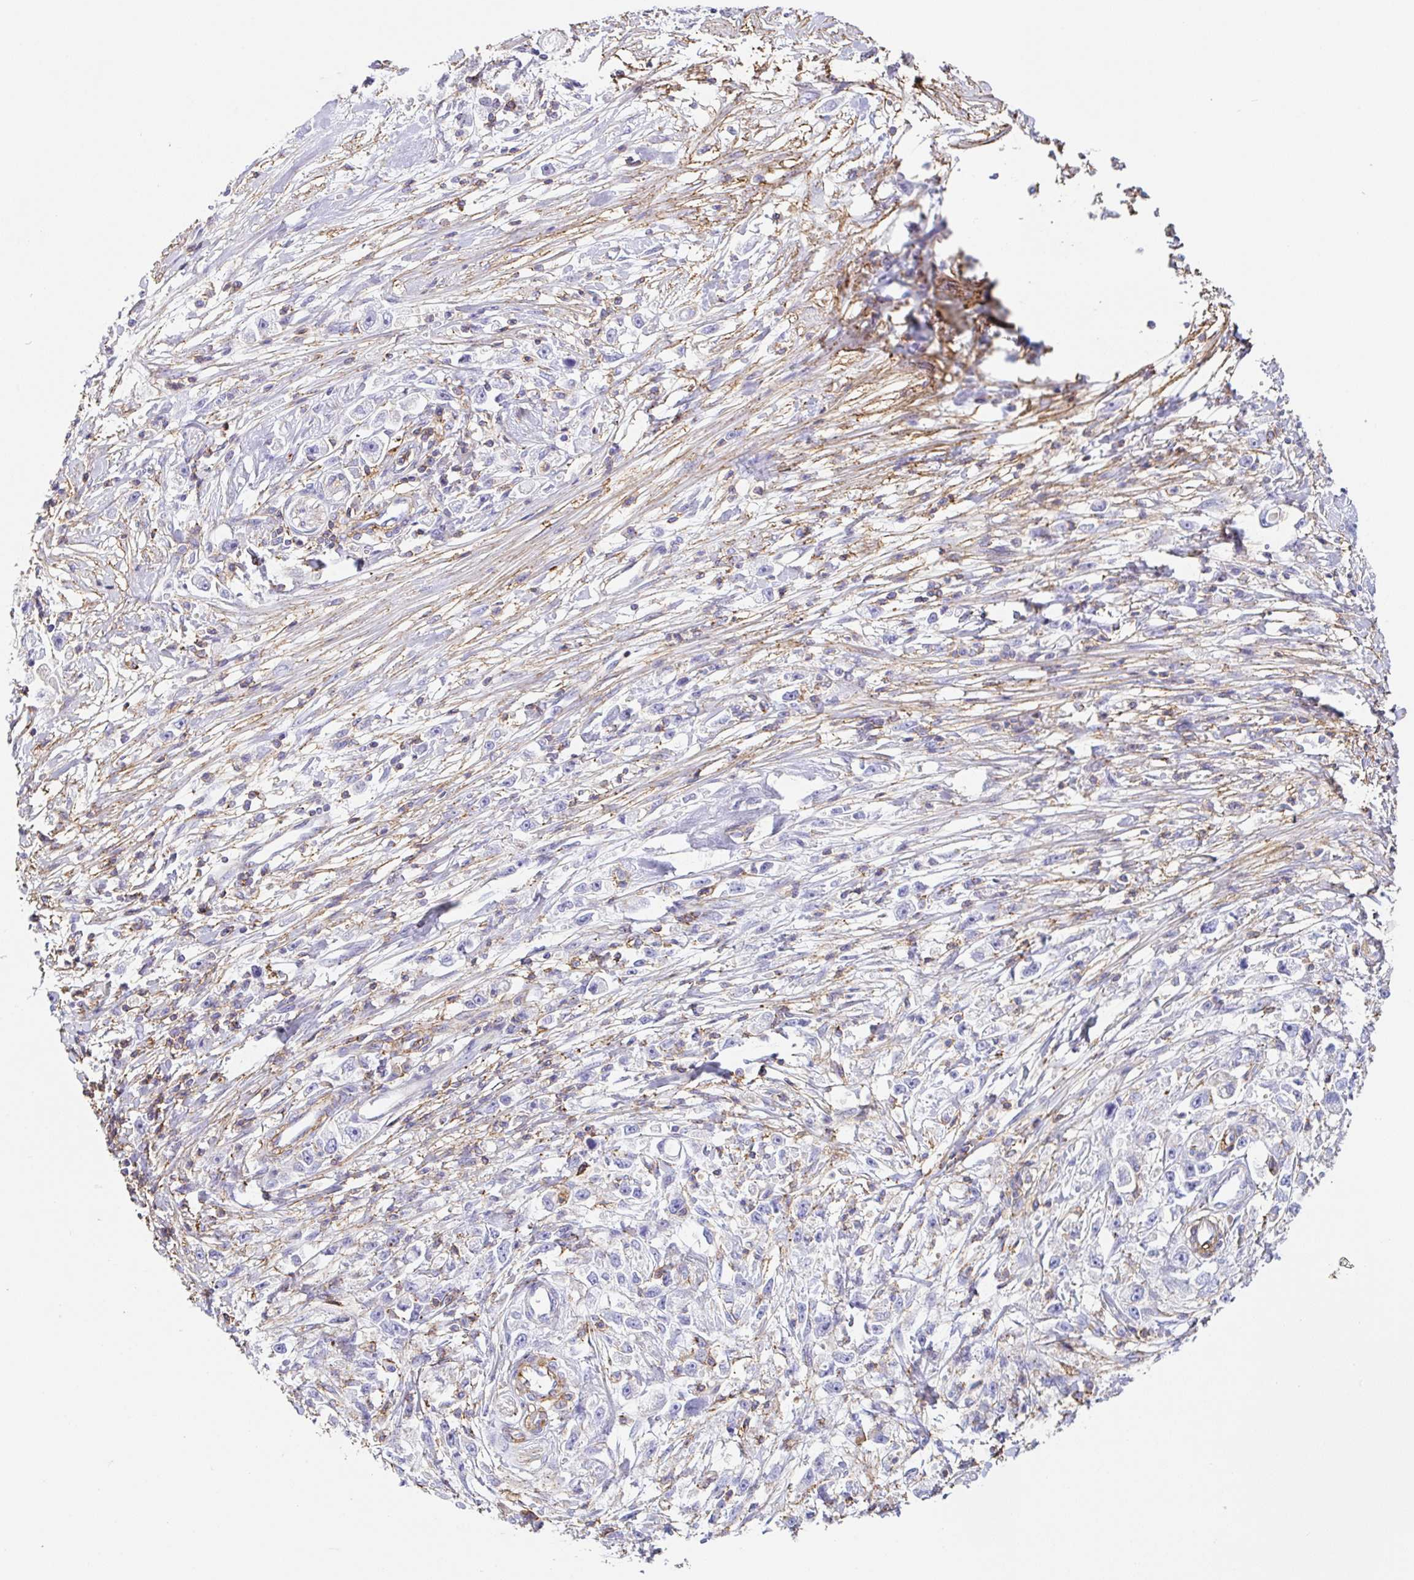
{"staining": {"intensity": "negative", "quantity": "none", "location": "none"}, "tissue": "stomach cancer", "cell_type": "Tumor cells", "image_type": "cancer", "snomed": [{"axis": "morphology", "description": "Adenocarcinoma, NOS"}, {"axis": "topography", "description": "Stomach"}], "caption": "Adenocarcinoma (stomach) stained for a protein using IHC demonstrates no expression tumor cells.", "gene": "MTTP", "patient": {"sex": "female", "age": 59}}